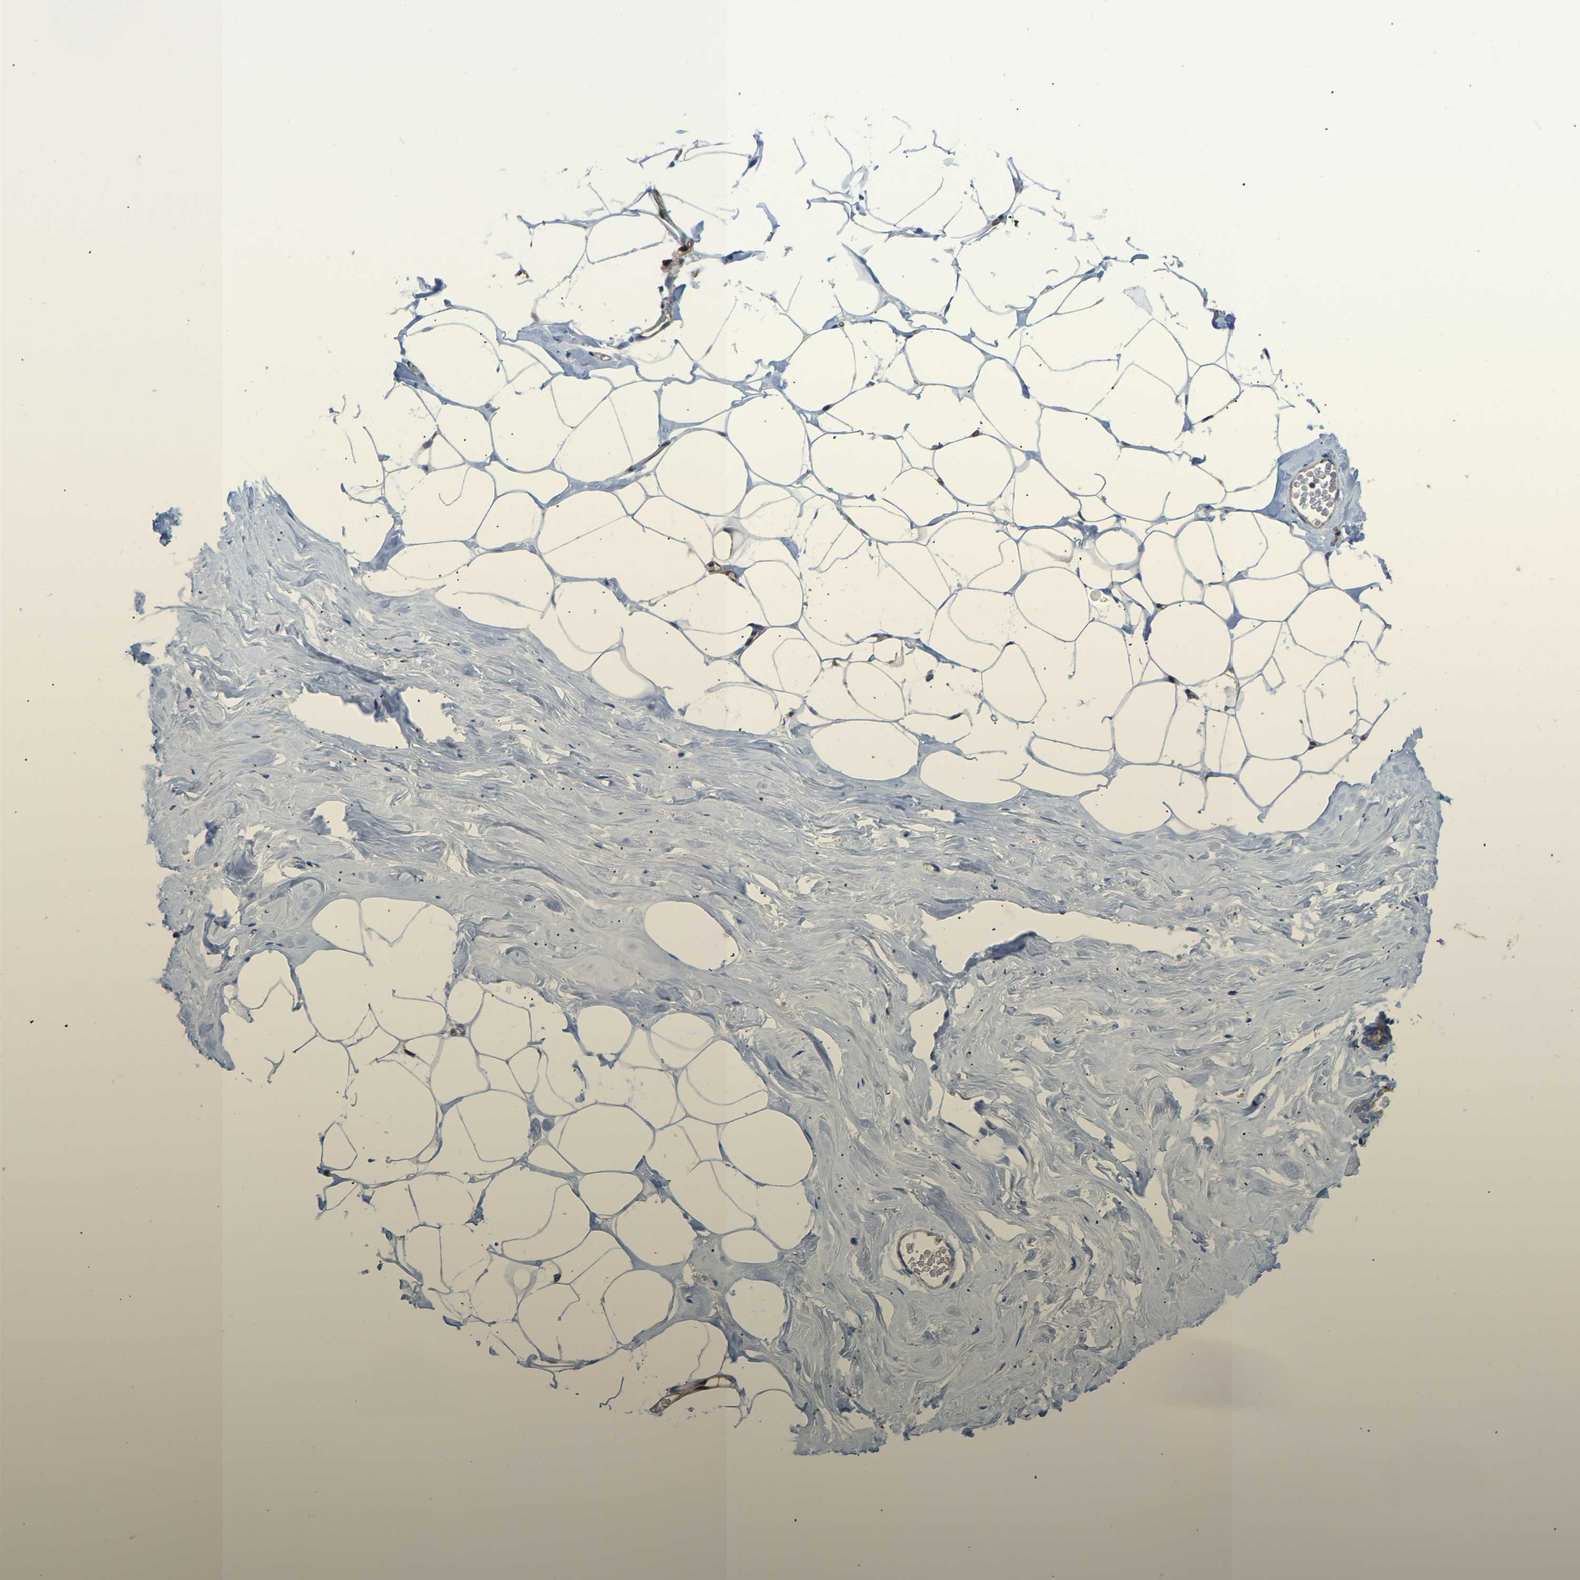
{"staining": {"intensity": "moderate", "quantity": ">75%", "location": "cytoplasmic/membranous"}, "tissue": "adipose tissue", "cell_type": "Adipocytes", "image_type": "normal", "snomed": [{"axis": "morphology", "description": "Normal tissue, NOS"}, {"axis": "morphology", "description": "Fibrosis, NOS"}, {"axis": "topography", "description": "Breast"}, {"axis": "topography", "description": "Adipose tissue"}], "caption": "Immunohistochemistry image of benign human adipose tissue stained for a protein (brown), which shows medium levels of moderate cytoplasmic/membranous positivity in about >75% of adipocytes.", "gene": "ABCA10", "patient": {"sex": "female", "age": 39}}